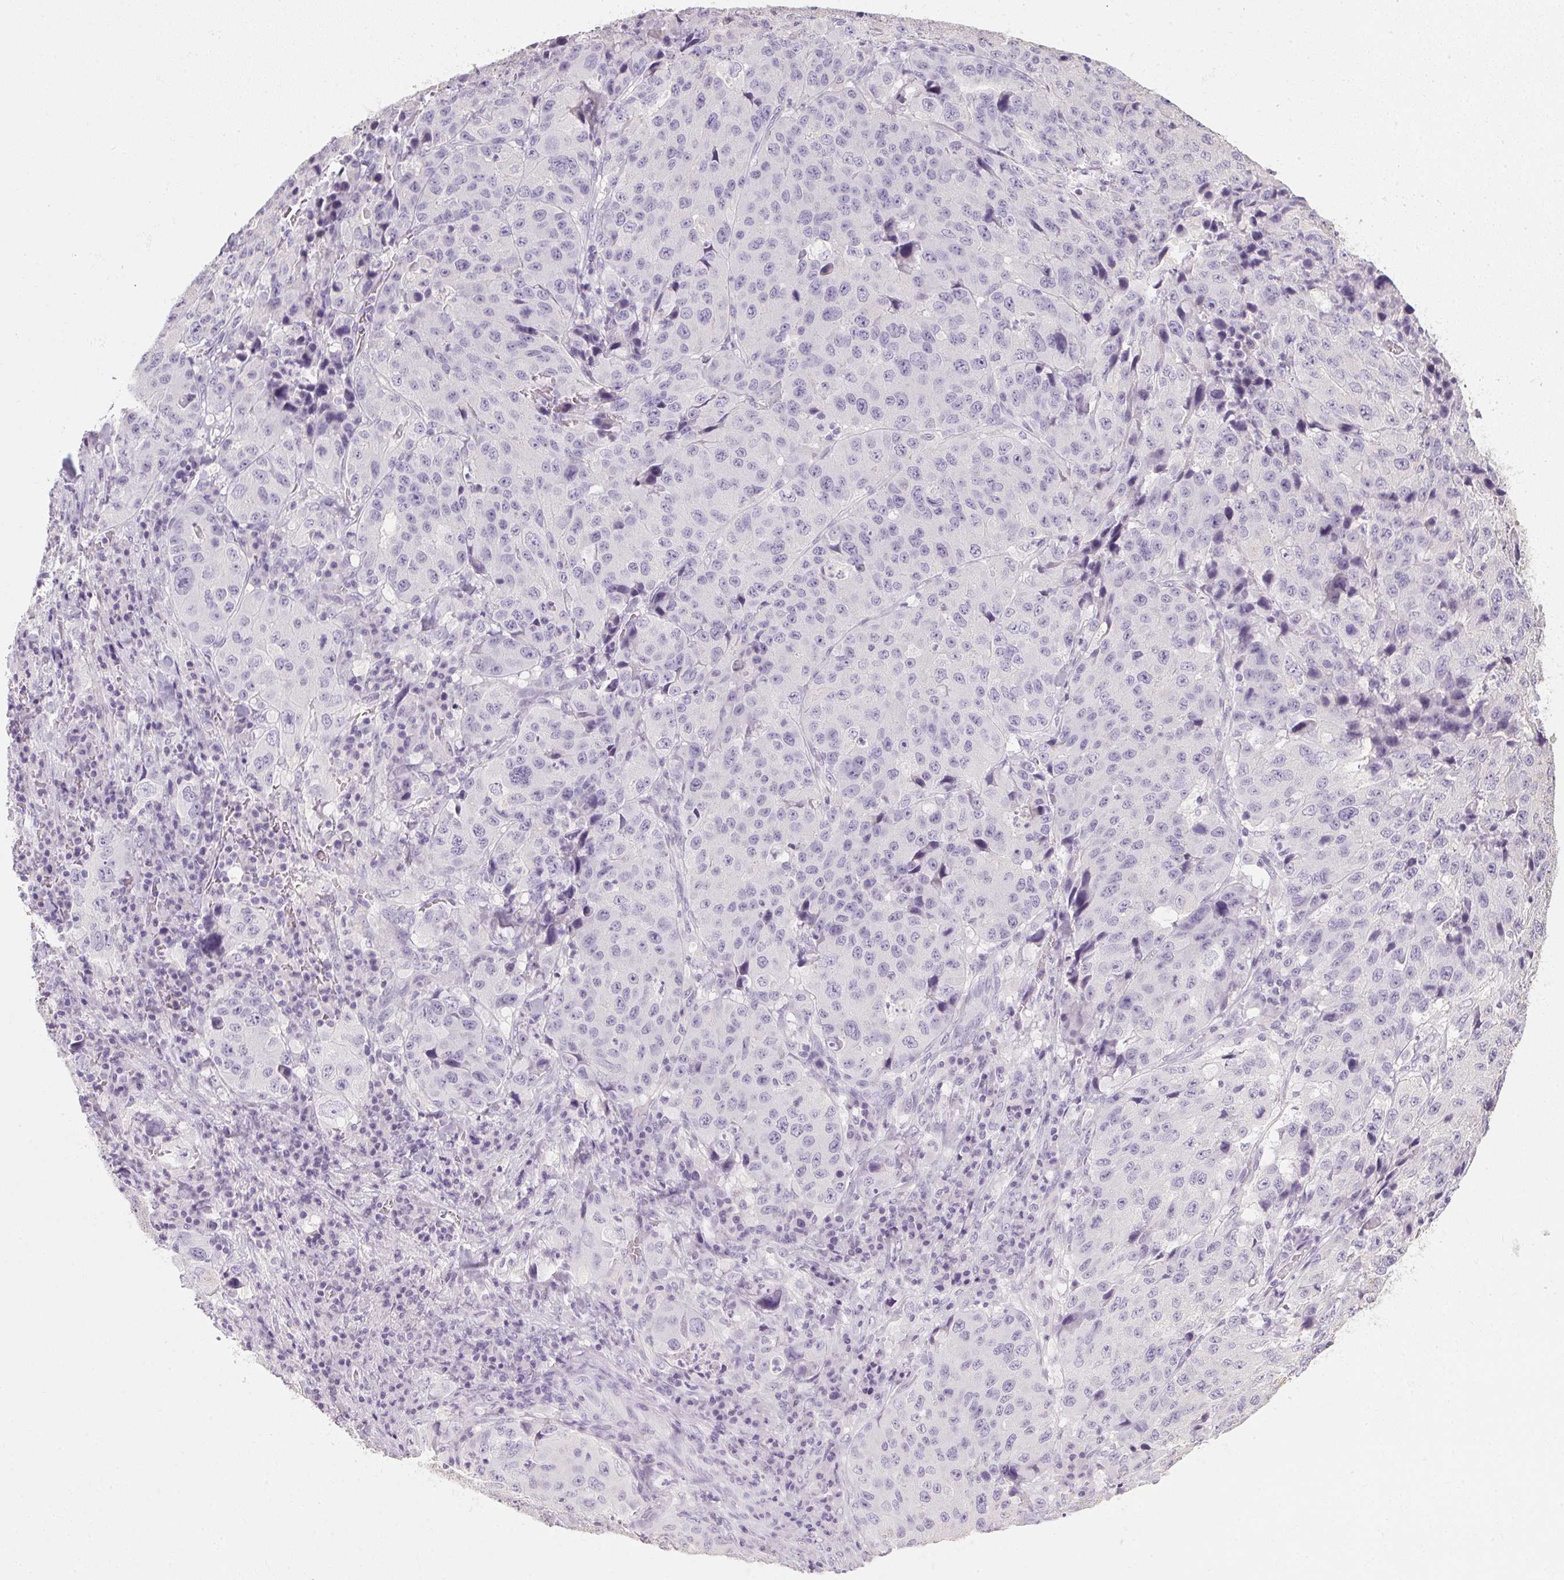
{"staining": {"intensity": "negative", "quantity": "none", "location": "none"}, "tissue": "stomach cancer", "cell_type": "Tumor cells", "image_type": "cancer", "snomed": [{"axis": "morphology", "description": "Adenocarcinoma, NOS"}, {"axis": "topography", "description": "Stomach"}], "caption": "Tumor cells are negative for protein expression in human stomach cancer (adenocarcinoma).", "gene": "TMEM72", "patient": {"sex": "male", "age": 71}}